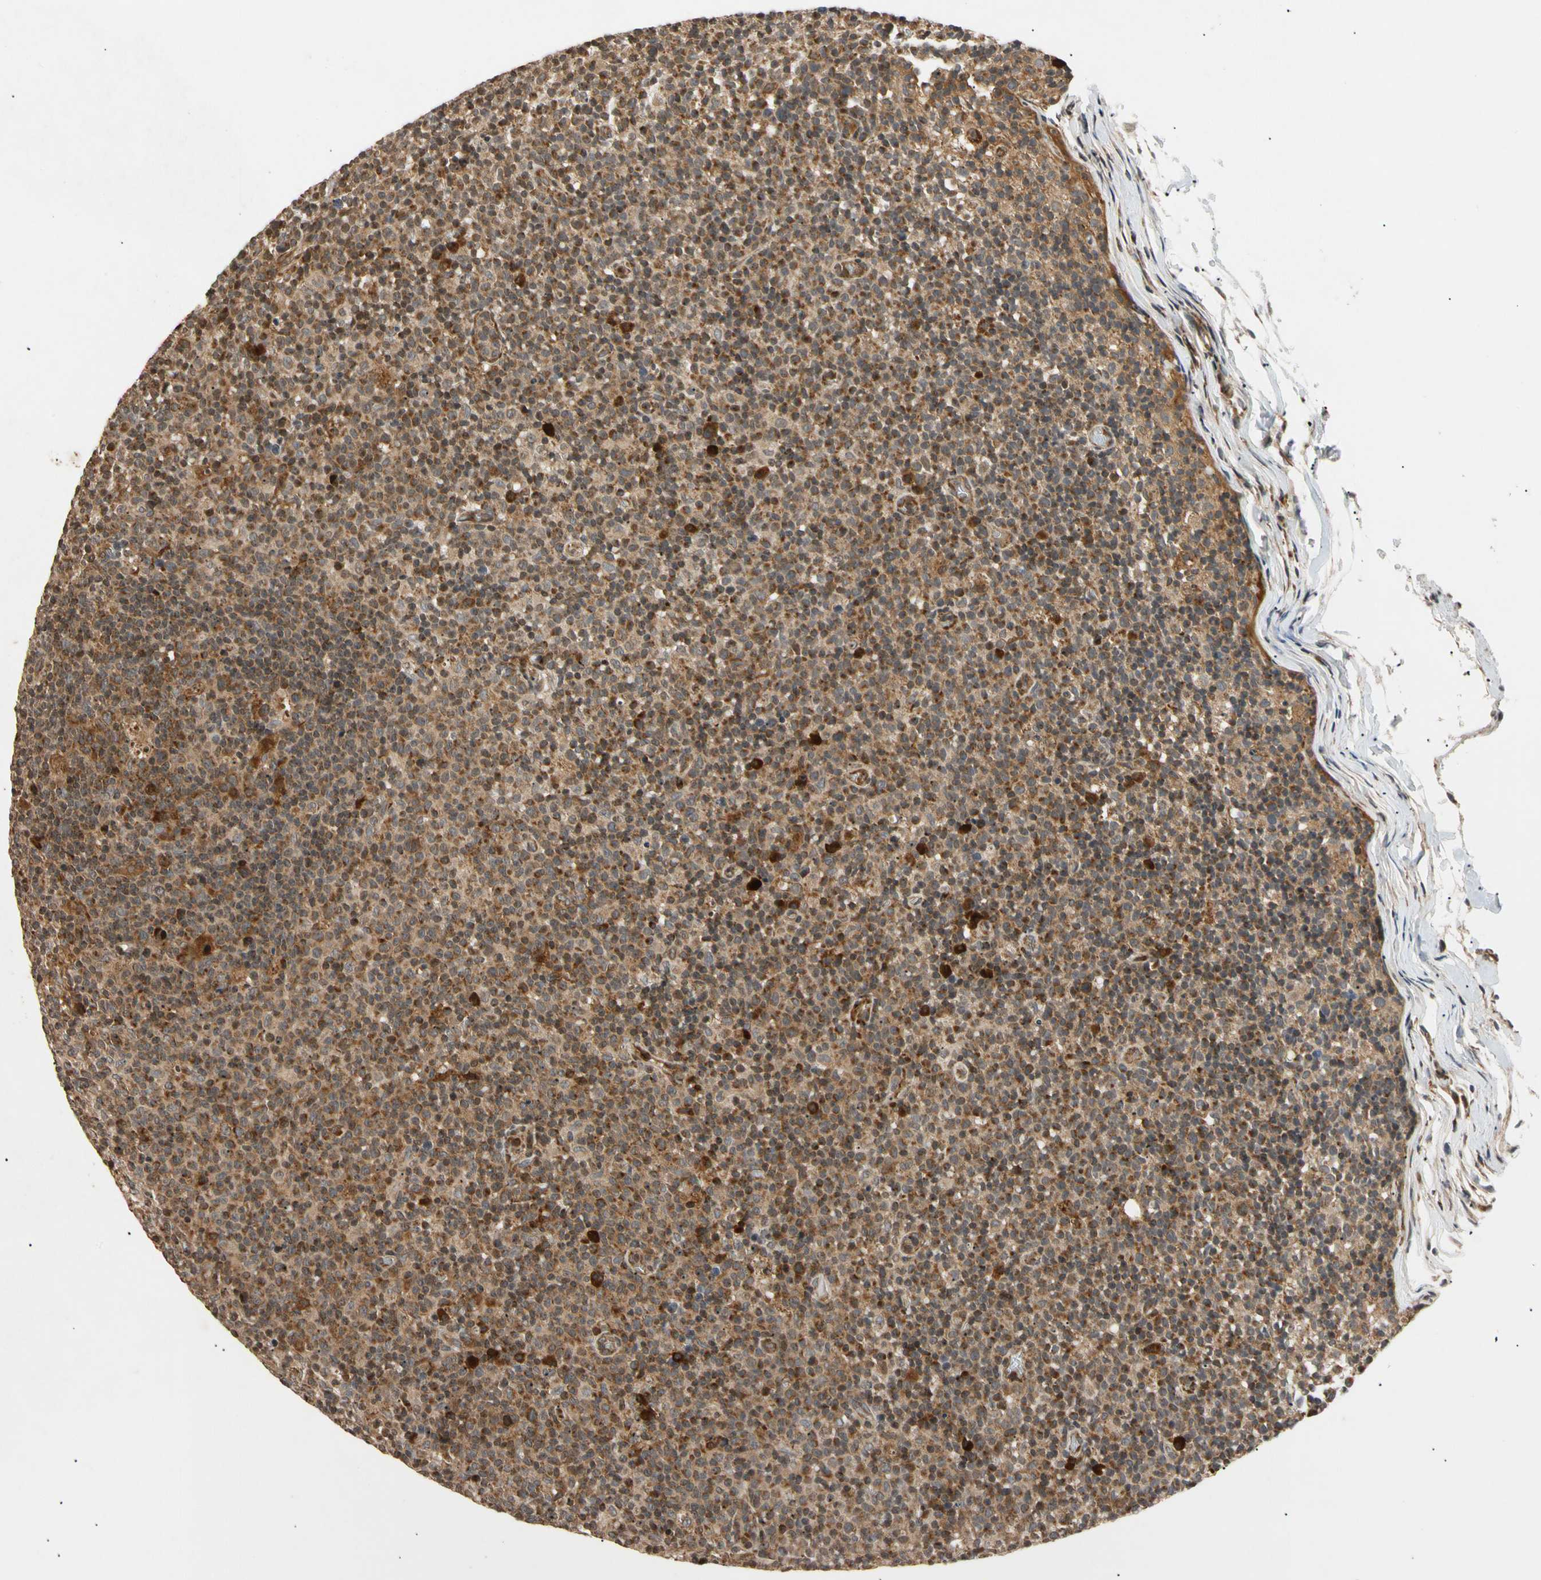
{"staining": {"intensity": "strong", "quantity": ">75%", "location": "cytoplasmic/membranous"}, "tissue": "lymph node", "cell_type": "Germinal center cells", "image_type": "normal", "snomed": [{"axis": "morphology", "description": "Normal tissue, NOS"}, {"axis": "morphology", "description": "Inflammation, NOS"}, {"axis": "topography", "description": "Lymph node"}], "caption": "A high-resolution photomicrograph shows IHC staining of benign lymph node, which demonstrates strong cytoplasmic/membranous staining in approximately >75% of germinal center cells. The protein is shown in brown color, while the nuclei are stained blue.", "gene": "MRPS22", "patient": {"sex": "male", "age": 55}}